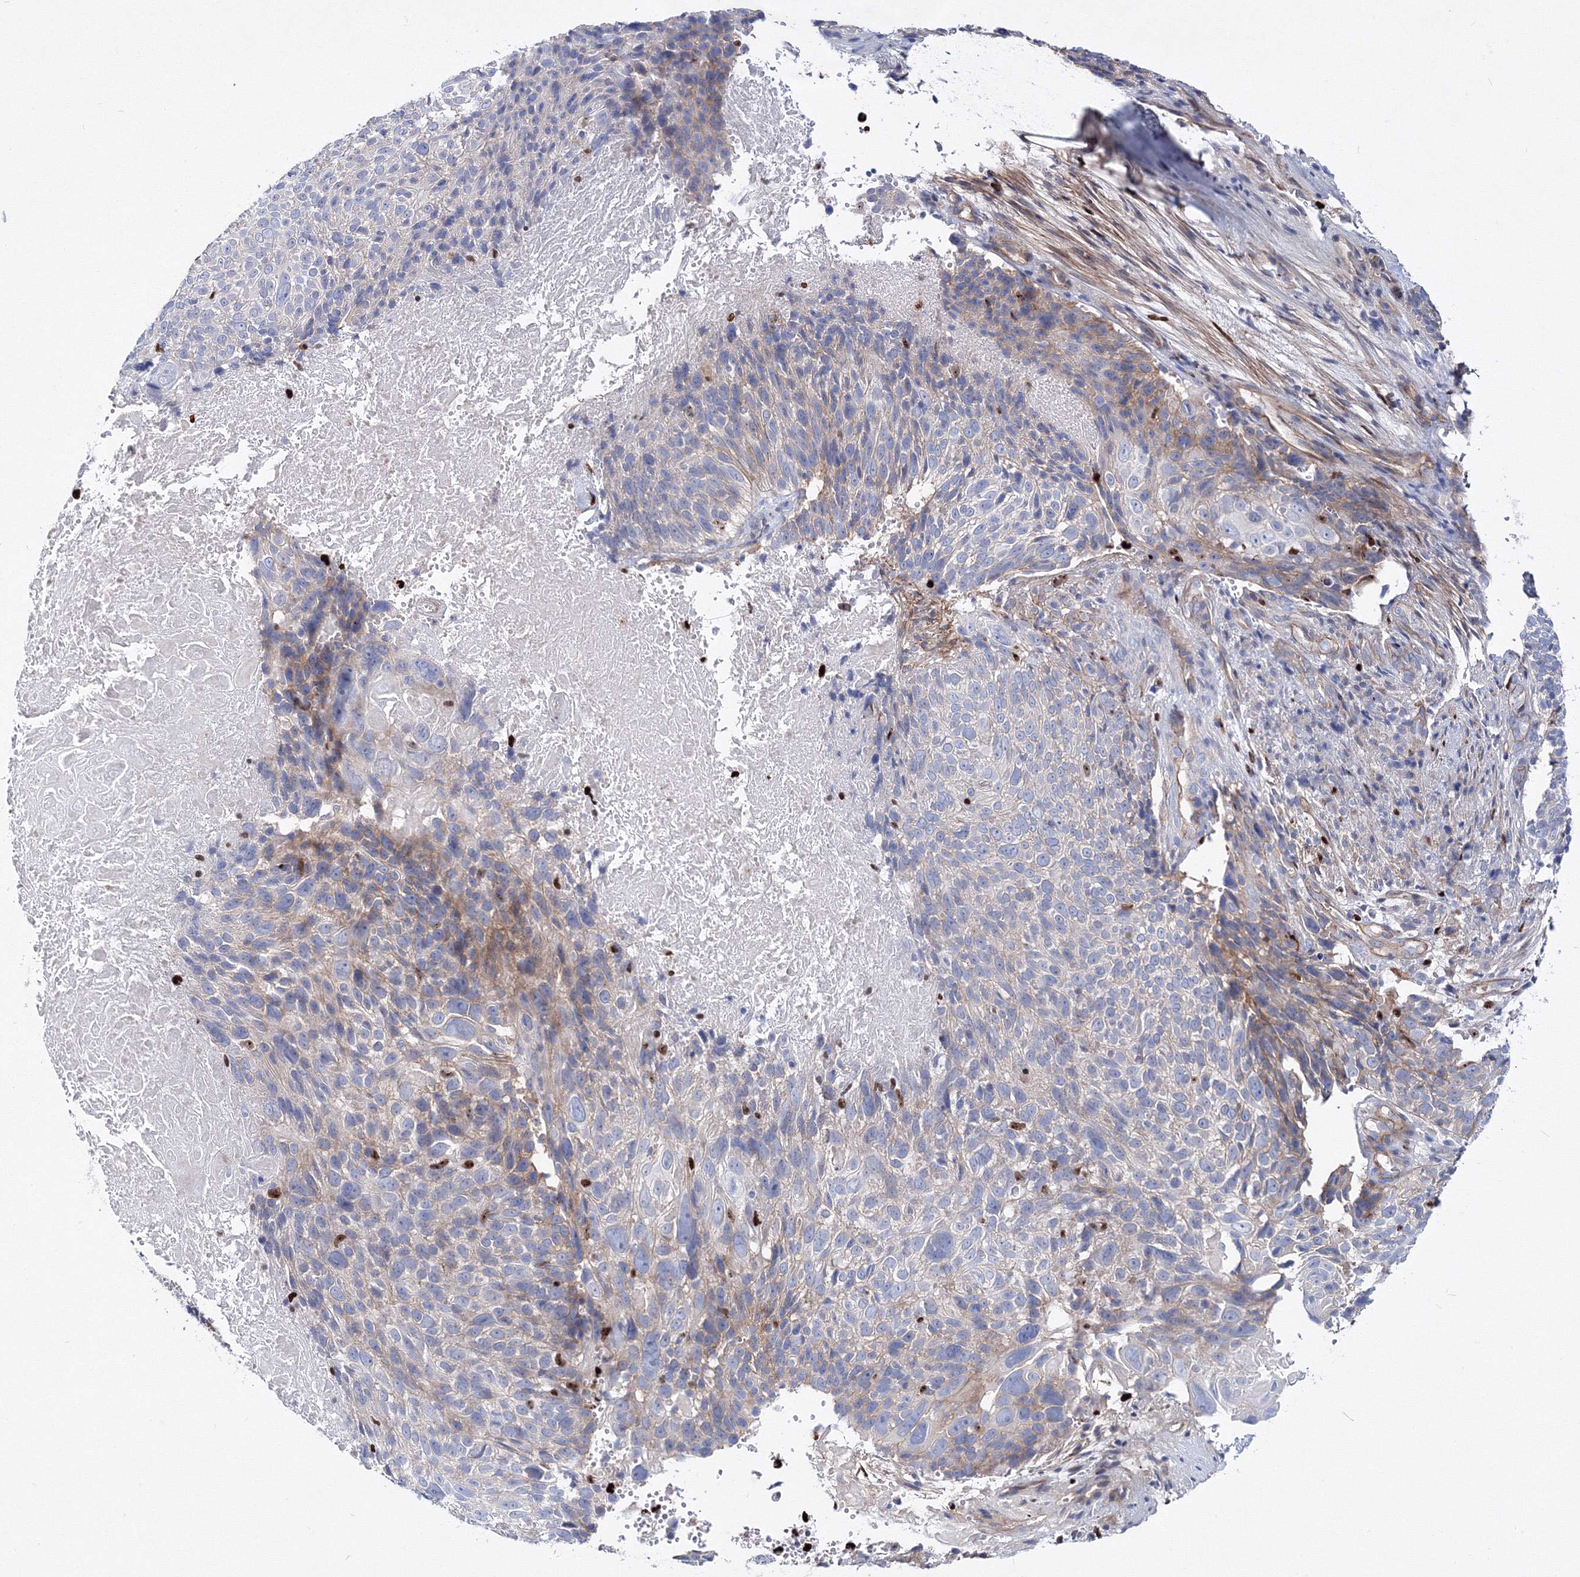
{"staining": {"intensity": "negative", "quantity": "none", "location": "none"}, "tissue": "cervical cancer", "cell_type": "Tumor cells", "image_type": "cancer", "snomed": [{"axis": "morphology", "description": "Squamous cell carcinoma, NOS"}, {"axis": "topography", "description": "Cervix"}], "caption": "An immunohistochemistry histopathology image of squamous cell carcinoma (cervical) is shown. There is no staining in tumor cells of squamous cell carcinoma (cervical).", "gene": "C11orf52", "patient": {"sex": "female", "age": 74}}